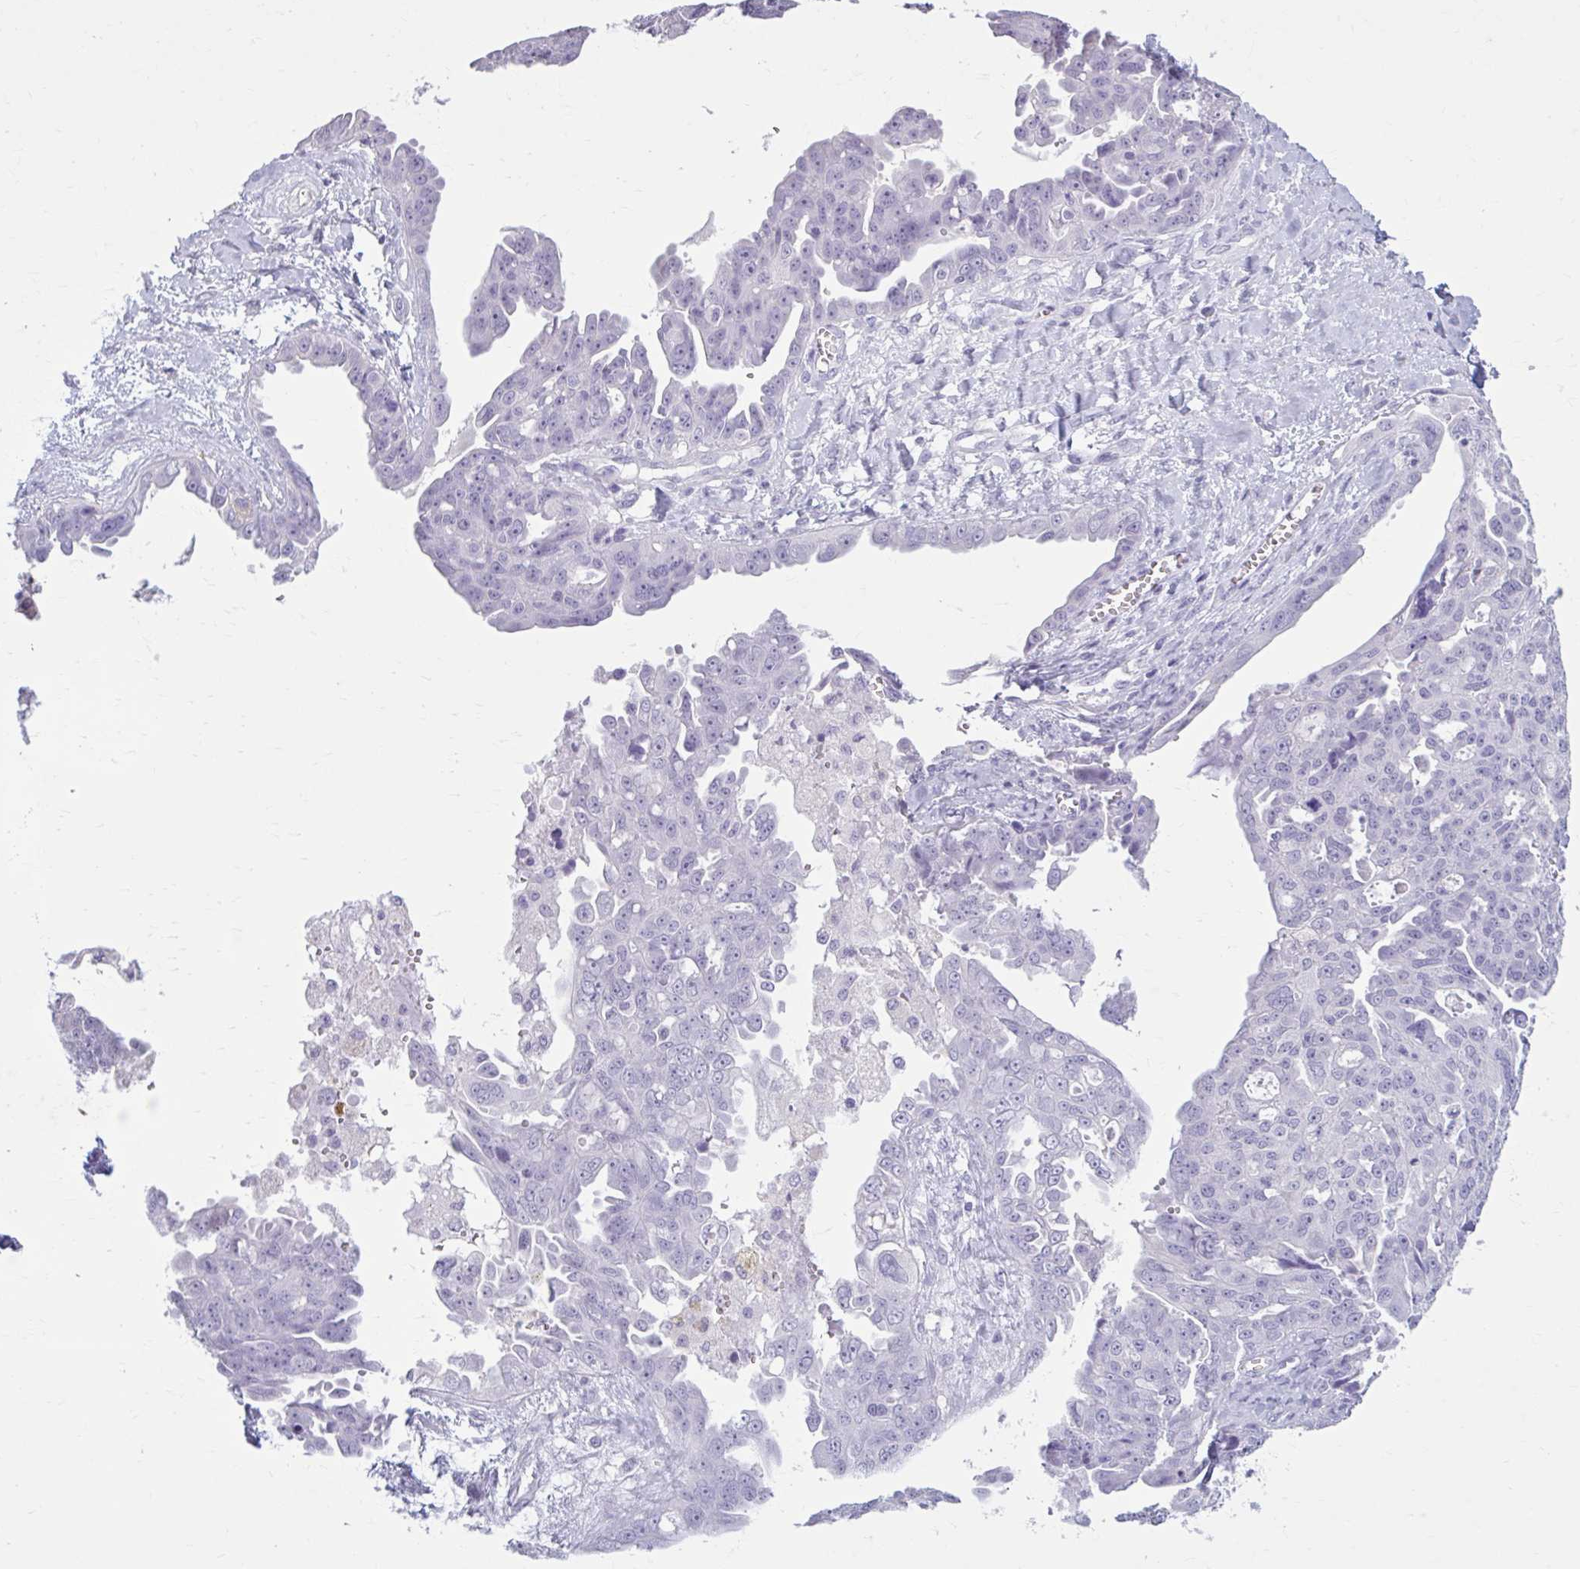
{"staining": {"intensity": "negative", "quantity": "none", "location": "none"}, "tissue": "ovarian cancer", "cell_type": "Tumor cells", "image_type": "cancer", "snomed": [{"axis": "morphology", "description": "Carcinoma, endometroid"}, {"axis": "topography", "description": "Ovary"}], "caption": "This is a histopathology image of immunohistochemistry staining of ovarian cancer (endometroid carcinoma), which shows no expression in tumor cells.", "gene": "OR4B1", "patient": {"sex": "female", "age": 70}}